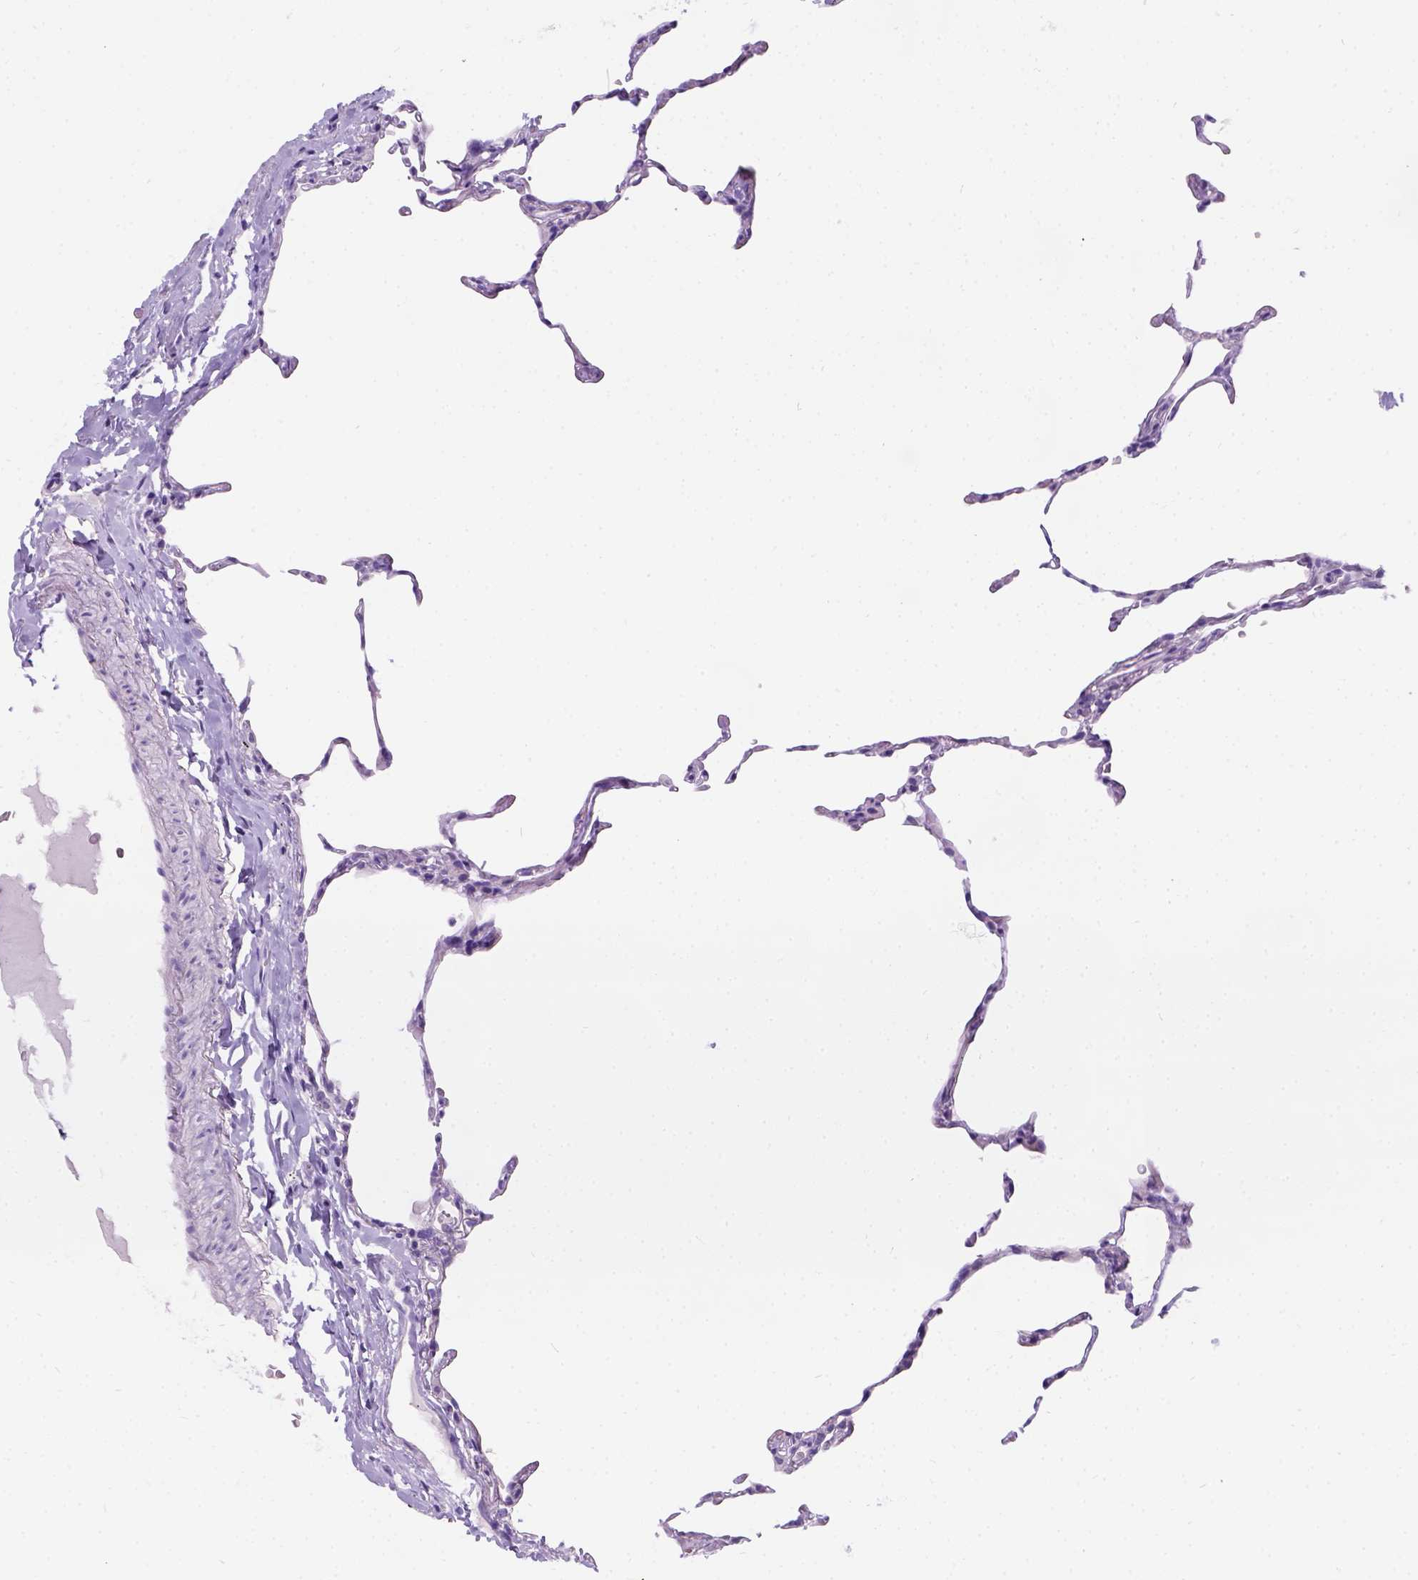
{"staining": {"intensity": "negative", "quantity": "none", "location": "none"}, "tissue": "lung", "cell_type": "Alveolar cells", "image_type": "normal", "snomed": [{"axis": "morphology", "description": "Normal tissue, NOS"}, {"axis": "topography", "description": "Lung"}], "caption": "Immunohistochemical staining of unremarkable human lung displays no significant staining in alveolar cells. (DAB immunohistochemistry (IHC) with hematoxylin counter stain).", "gene": "C7orf57", "patient": {"sex": "female", "age": 57}}